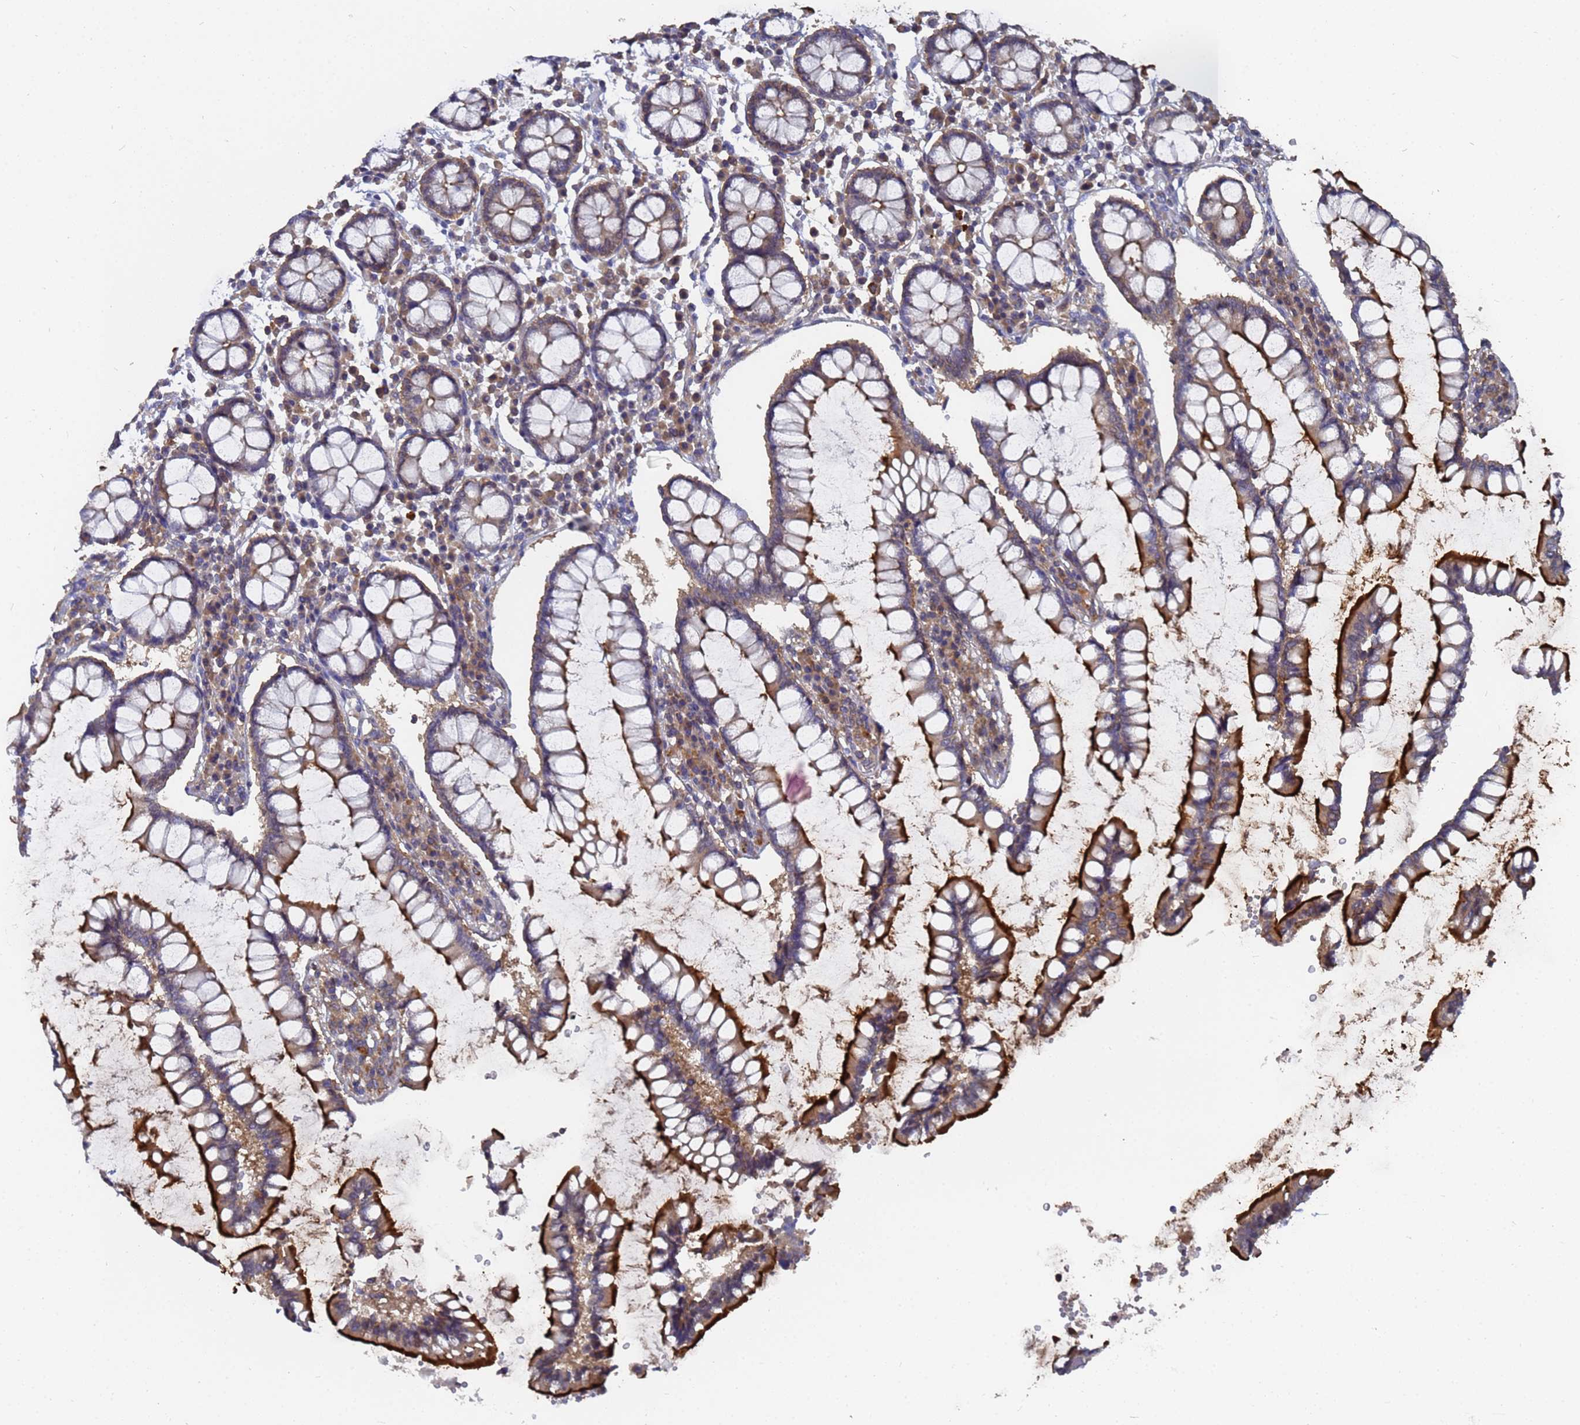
{"staining": {"intensity": "weak", "quantity": ">75%", "location": "cytoplasmic/membranous"}, "tissue": "colon", "cell_type": "Endothelial cells", "image_type": "normal", "snomed": [{"axis": "morphology", "description": "Normal tissue, NOS"}, {"axis": "topography", "description": "Colon"}], "caption": "The micrograph shows a brown stain indicating the presence of a protein in the cytoplasmic/membranous of endothelial cells in colon. (Stains: DAB in brown, nuclei in blue, Microscopy: brightfield microscopy at high magnification).", "gene": "ALS2CL", "patient": {"sex": "female", "age": 79}}